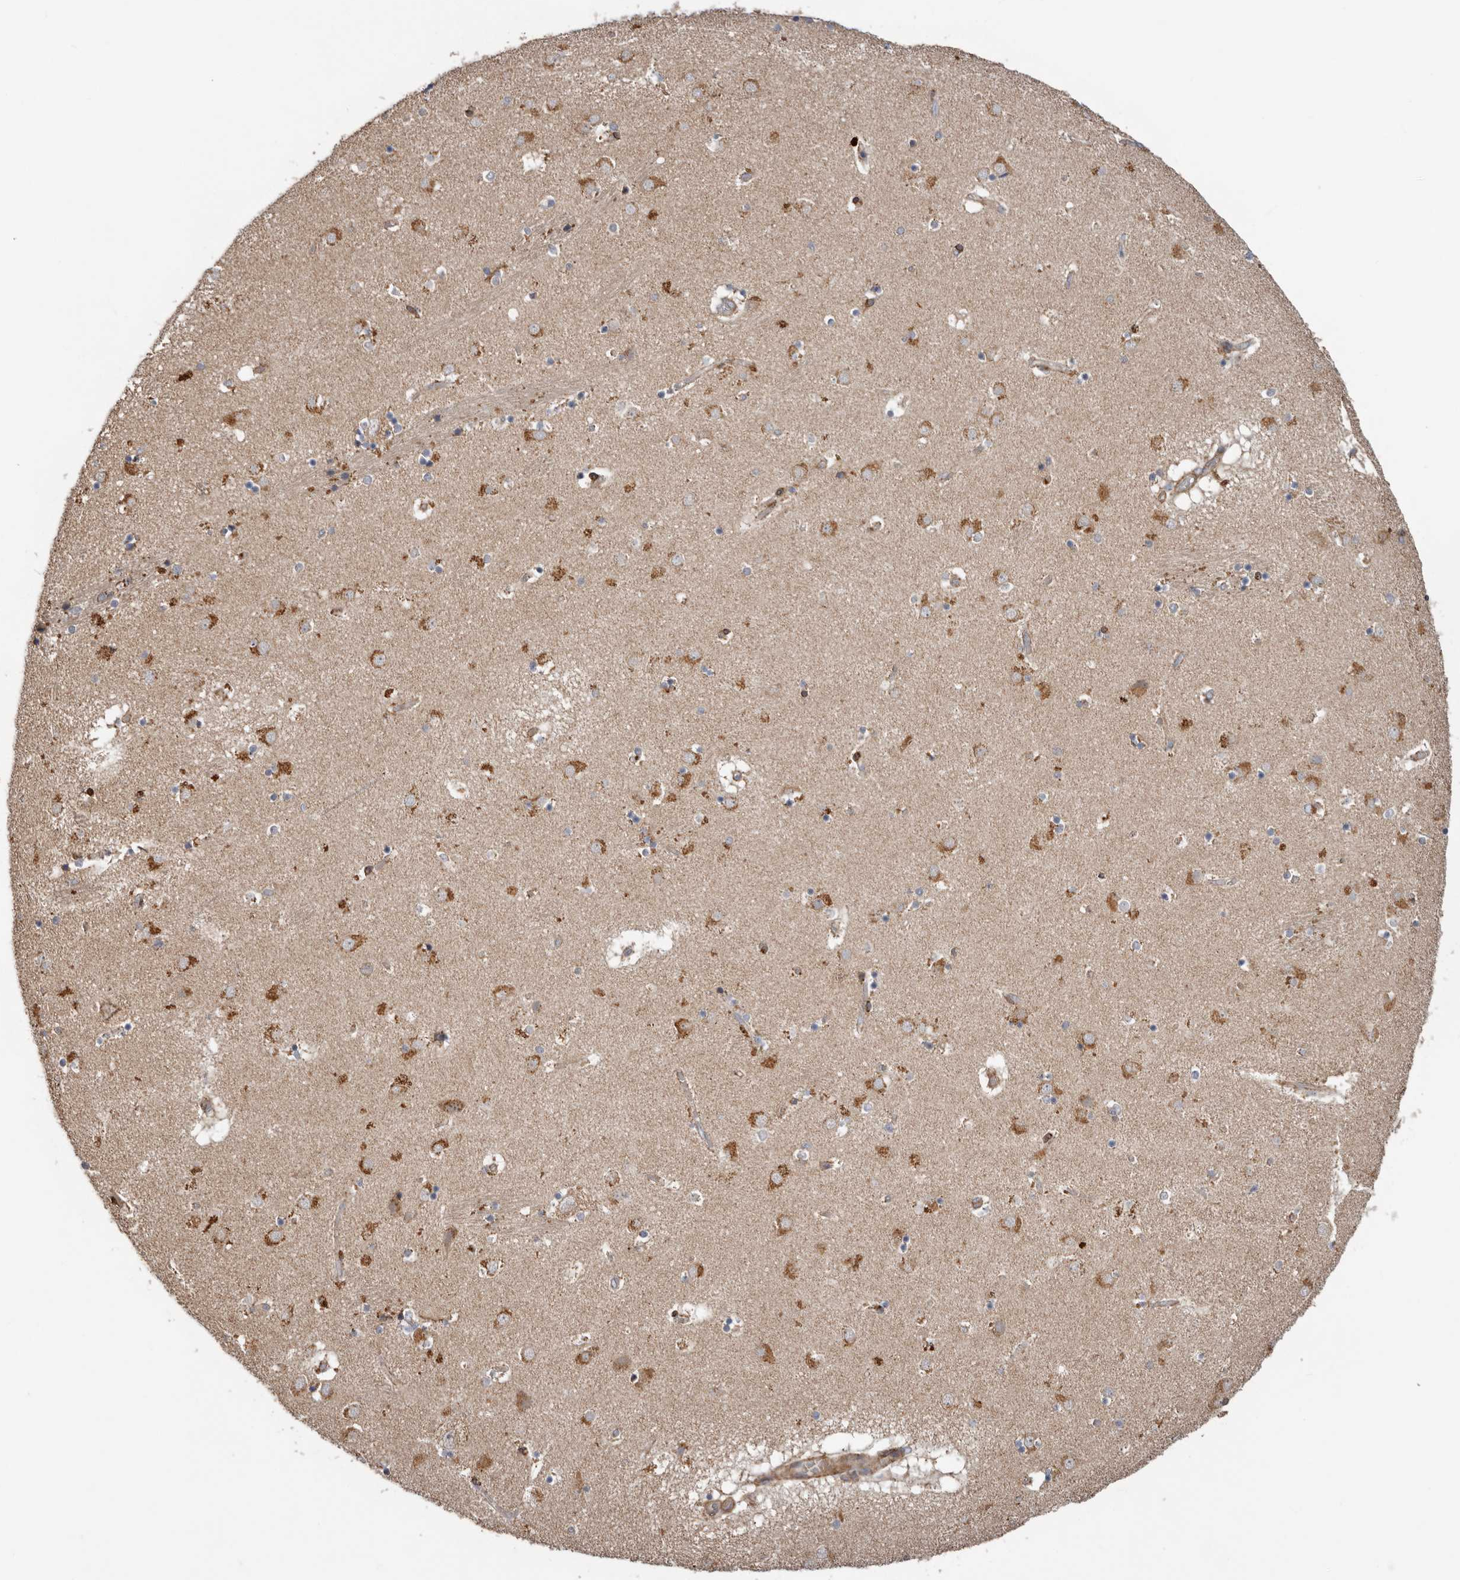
{"staining": {"intensity": "negative", "quantity": "none", "location": "none"}, "tissue": "caudate", "cell_type": "Glial cells", "image_type": "normal", "snomed": [{"axis": "morphology", "description": "Normal tissue, NOS"}, {"axis": "topography", "description": "Lateral ventricle wall"}], "caption": "IHC micrograph of normal caudate: human caudate stained with DAB exhibits no significant protein staining in glial cells.", "gene": "PROKR1", "patient": {"sex": "male", "age": 70}}